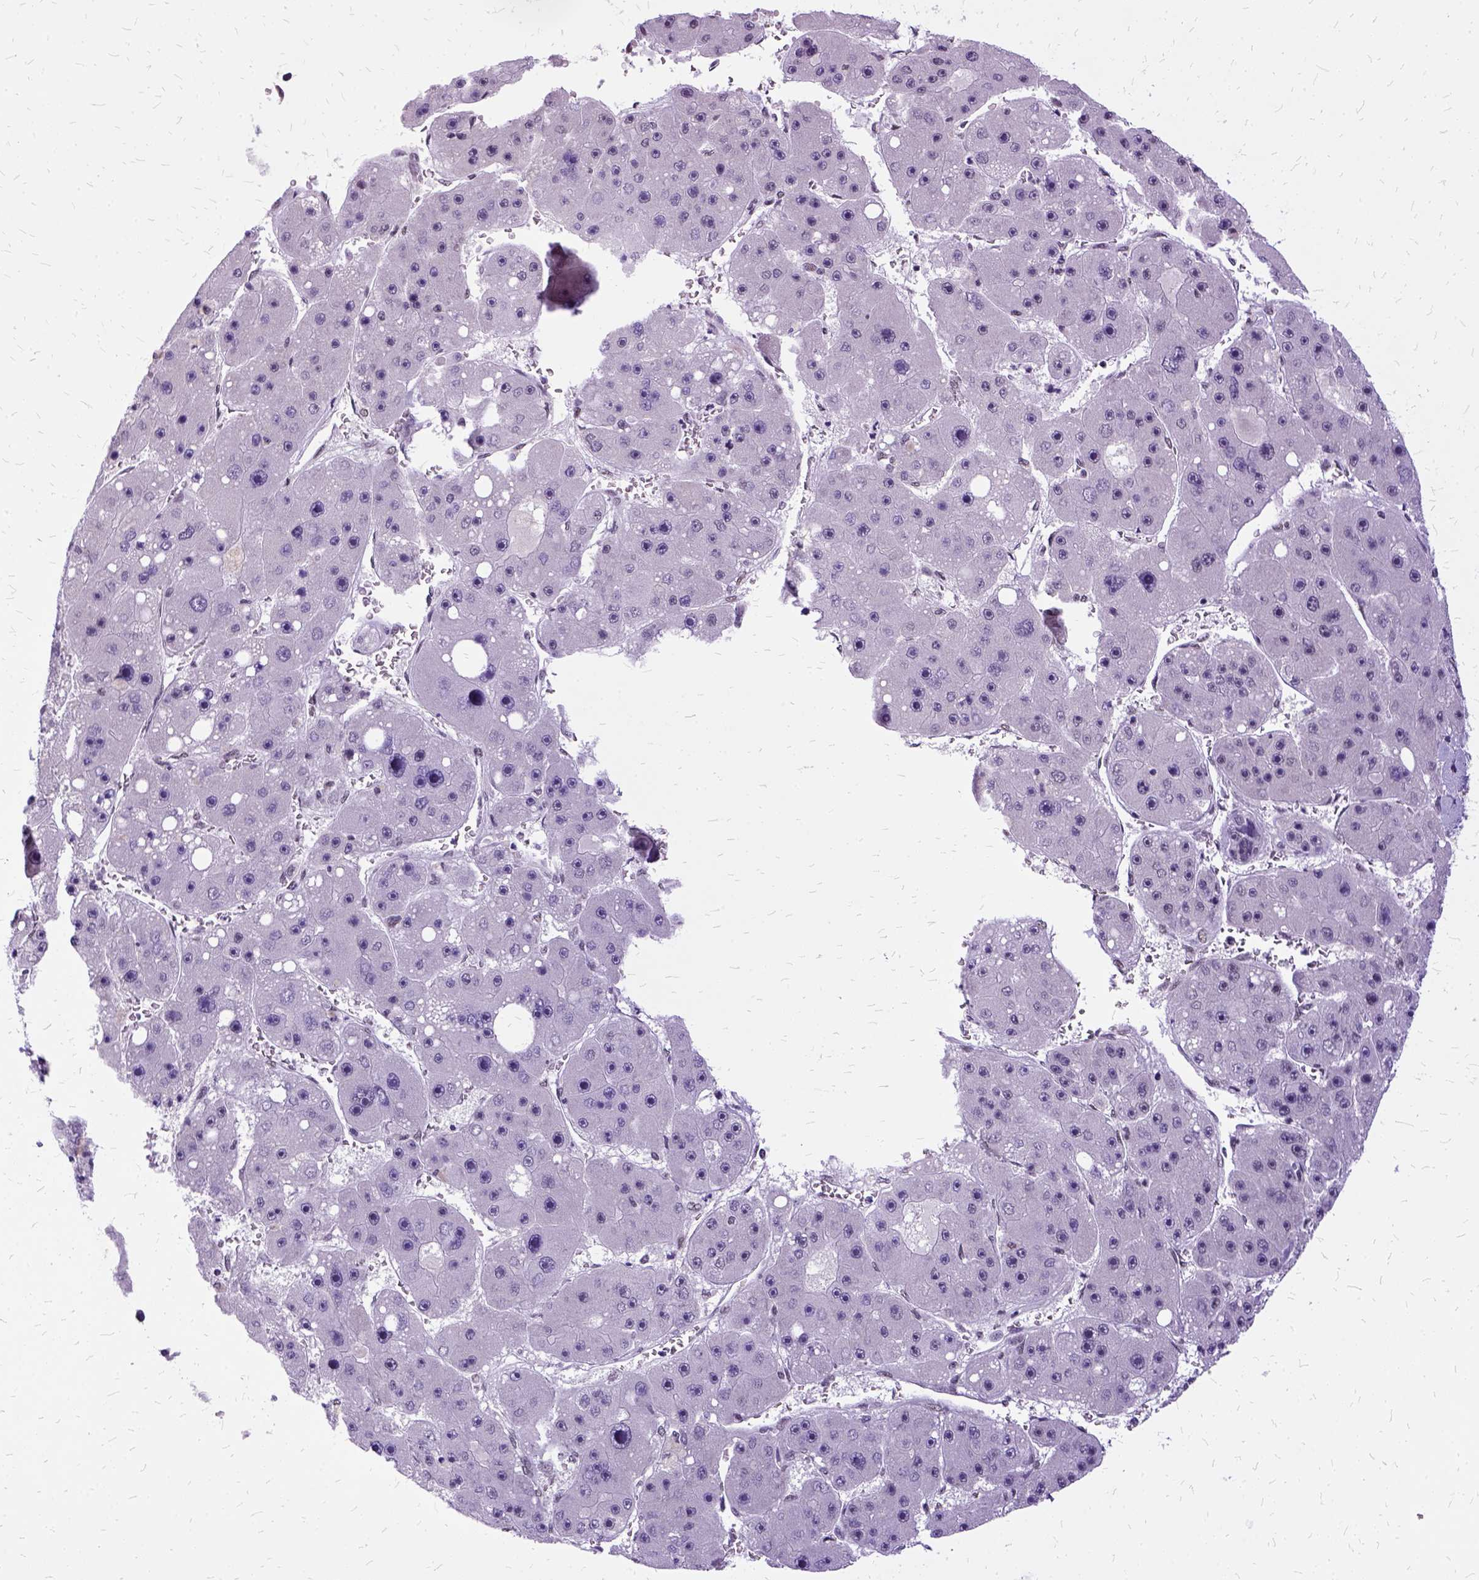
{"staining": {"intensity": "negative", "quantity": "none", "location": "none"}, "tissue": "liver cancer", "cell_type": "Tumor cells", "image_type": "cancer", "snomed": [{"axis": "morphology", "description": "Carcinoma, Hepatocellular, NOS"}, {"axis": "topography", "description": "Liver"}], "caption": "This is an IHC micrograph of hepatocellular carcinoma (liver). There is no expression in tumor cells.", "gene": "SETD1A", "patient": {"sex": "female", "age": 61}}